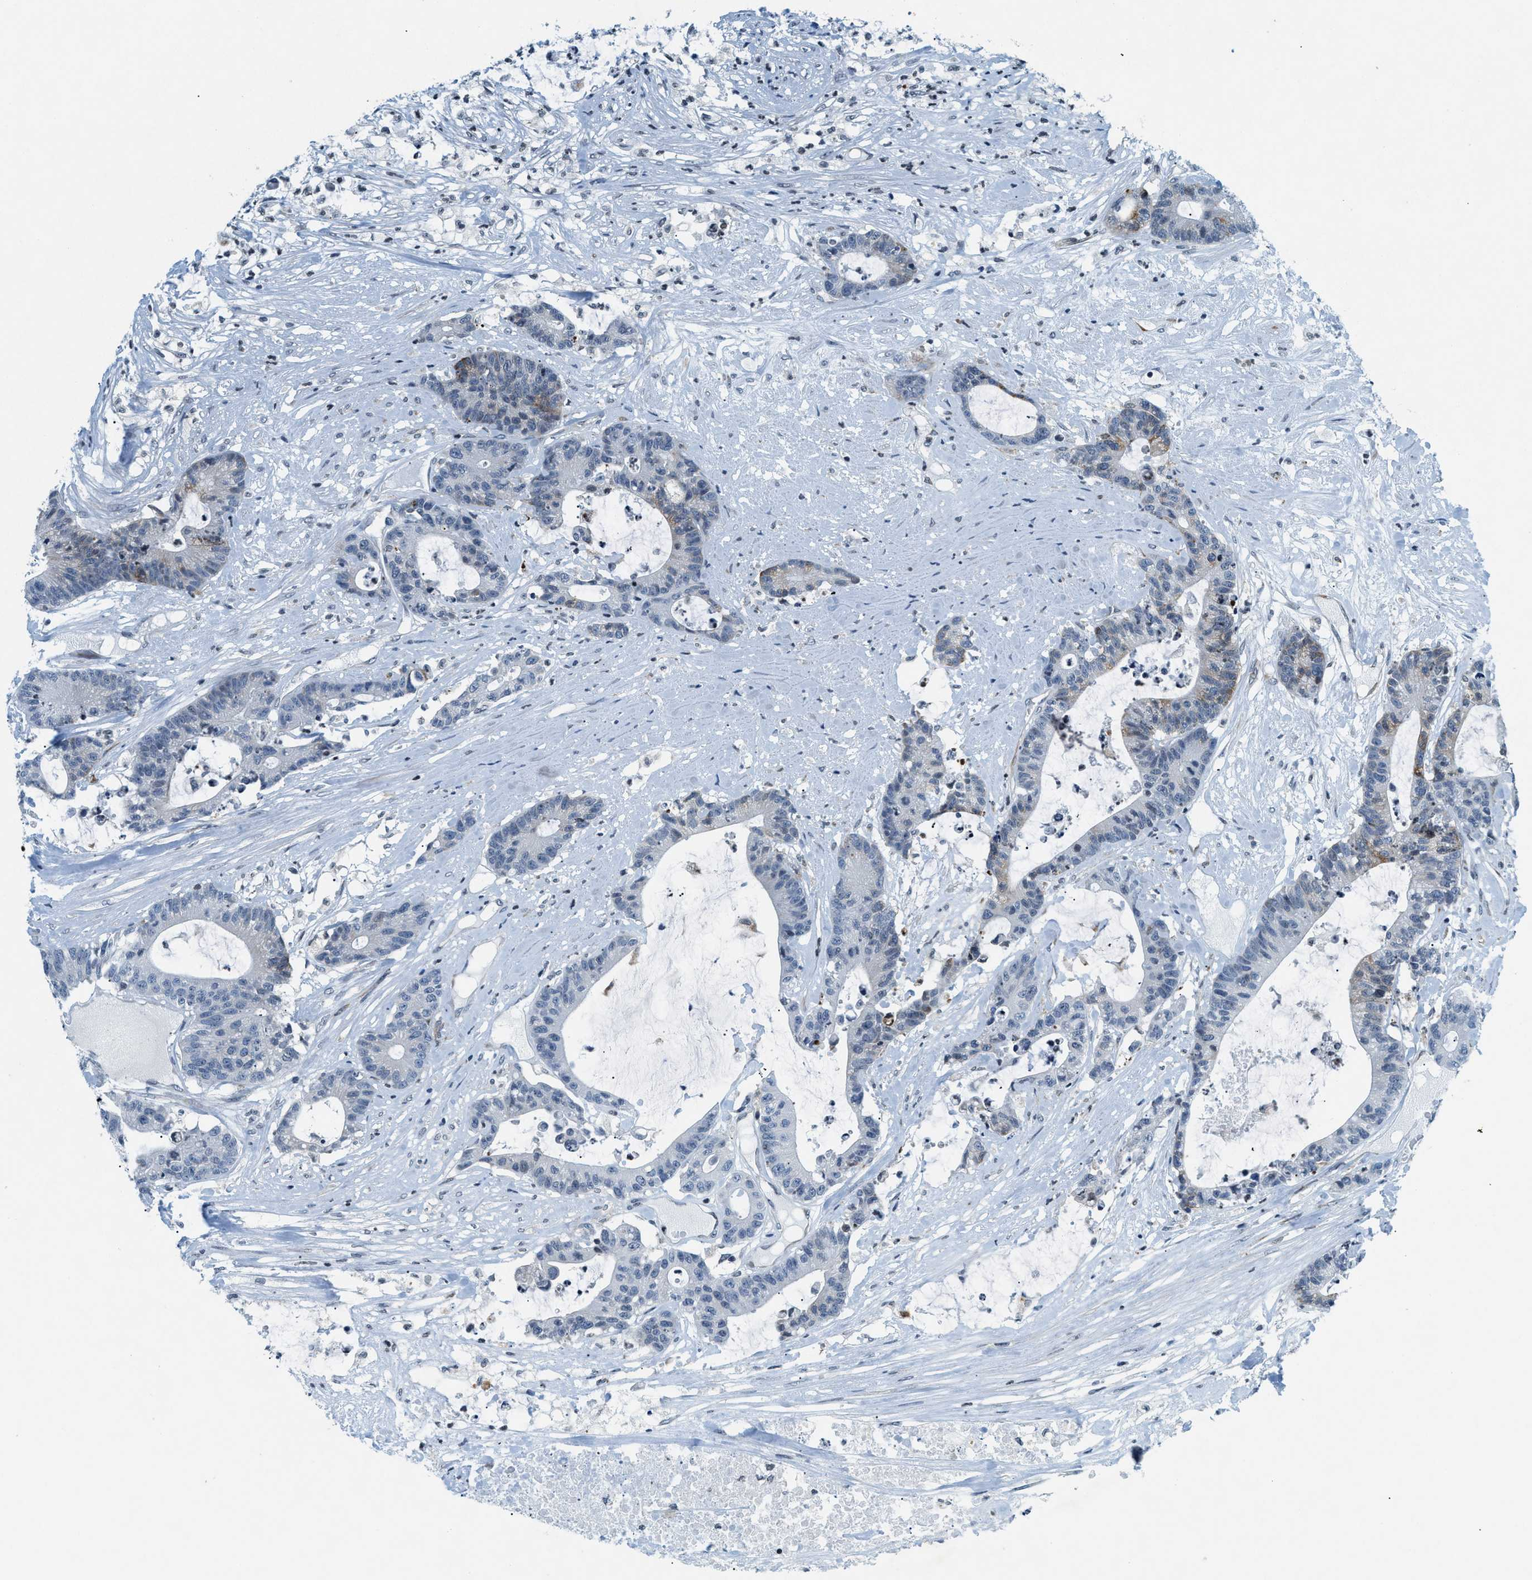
{"staining": {"intensity": "moderate", "quantity": "<25%", "location": "cytoplasmic/membranous"}, "tissue": "colorectal cancer", "cell_type": "Tumor cells", "image_type": "cancer", "snomed": [{"axis": "morphology", "description": "Adenocarcinoma, NOS"}, {"axis": "topography", "description": "Colon"}], "caption": "A photomicrograph showing moderate cytoplasmic/membranous expression in approximately <25% of tumor cells in adenocarcinoma (colorectal), as visualized by brown immunohistochemical staining.", "gene": "UVRAG", "patient": {"sex": "female", "age": 84}}